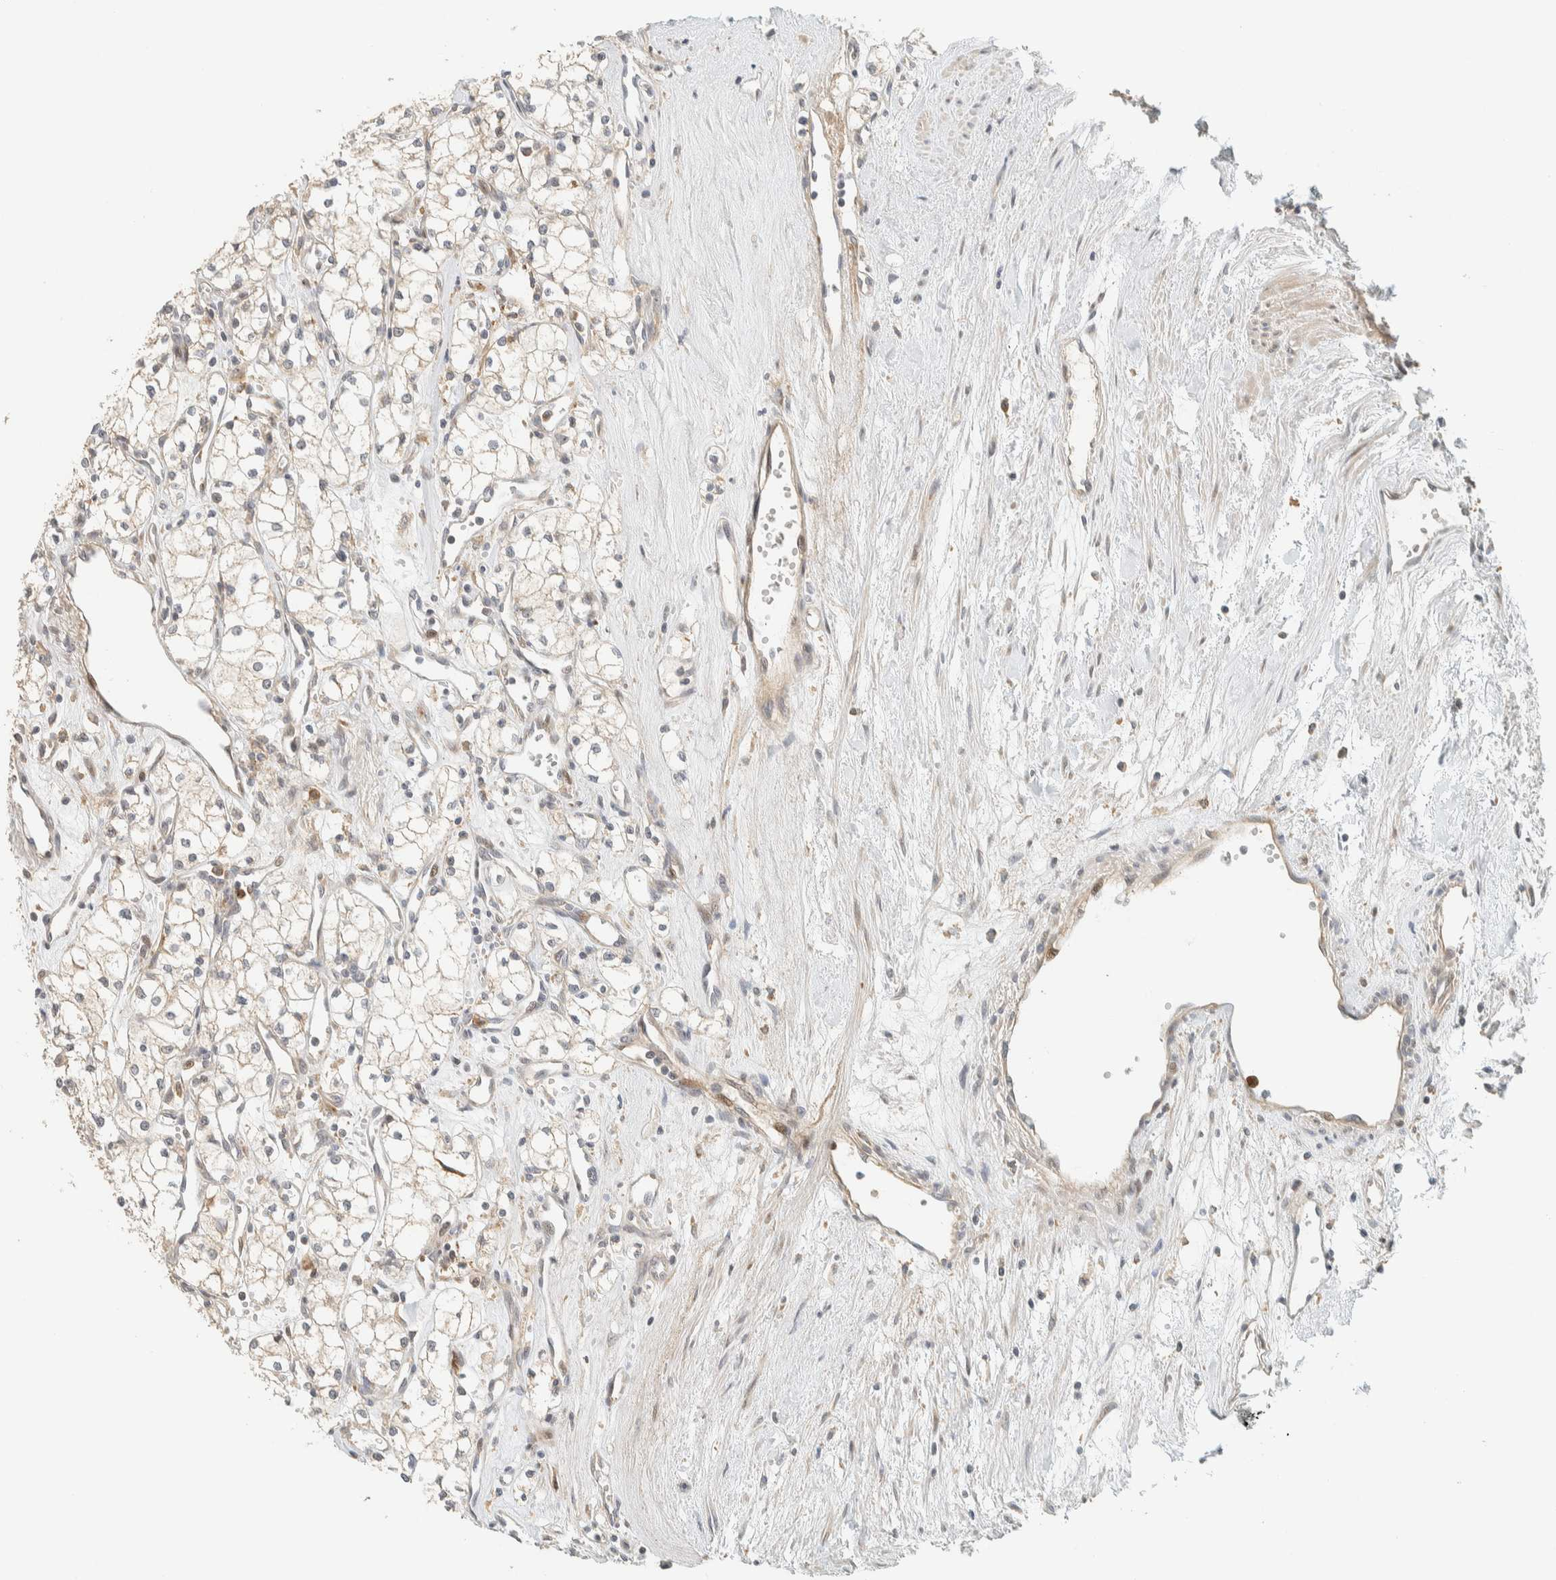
{"staining": {"intensity": "negative", "quantity": "none", "location": "none"}, "tissue": "renal cancer", "cell_type": "Tumor cells", "image_type": "cancer", "snomed": [{"axis": "morphology", "description": "Adenocarcinoma, NOS"}, {"axis": "topography", "description": "Kidney"}], "caption": "Tumor cells show no significant protein positivity in renal cancer.", "gene": "CCDC171", "patient": {"sex": "male", "age": 59}}